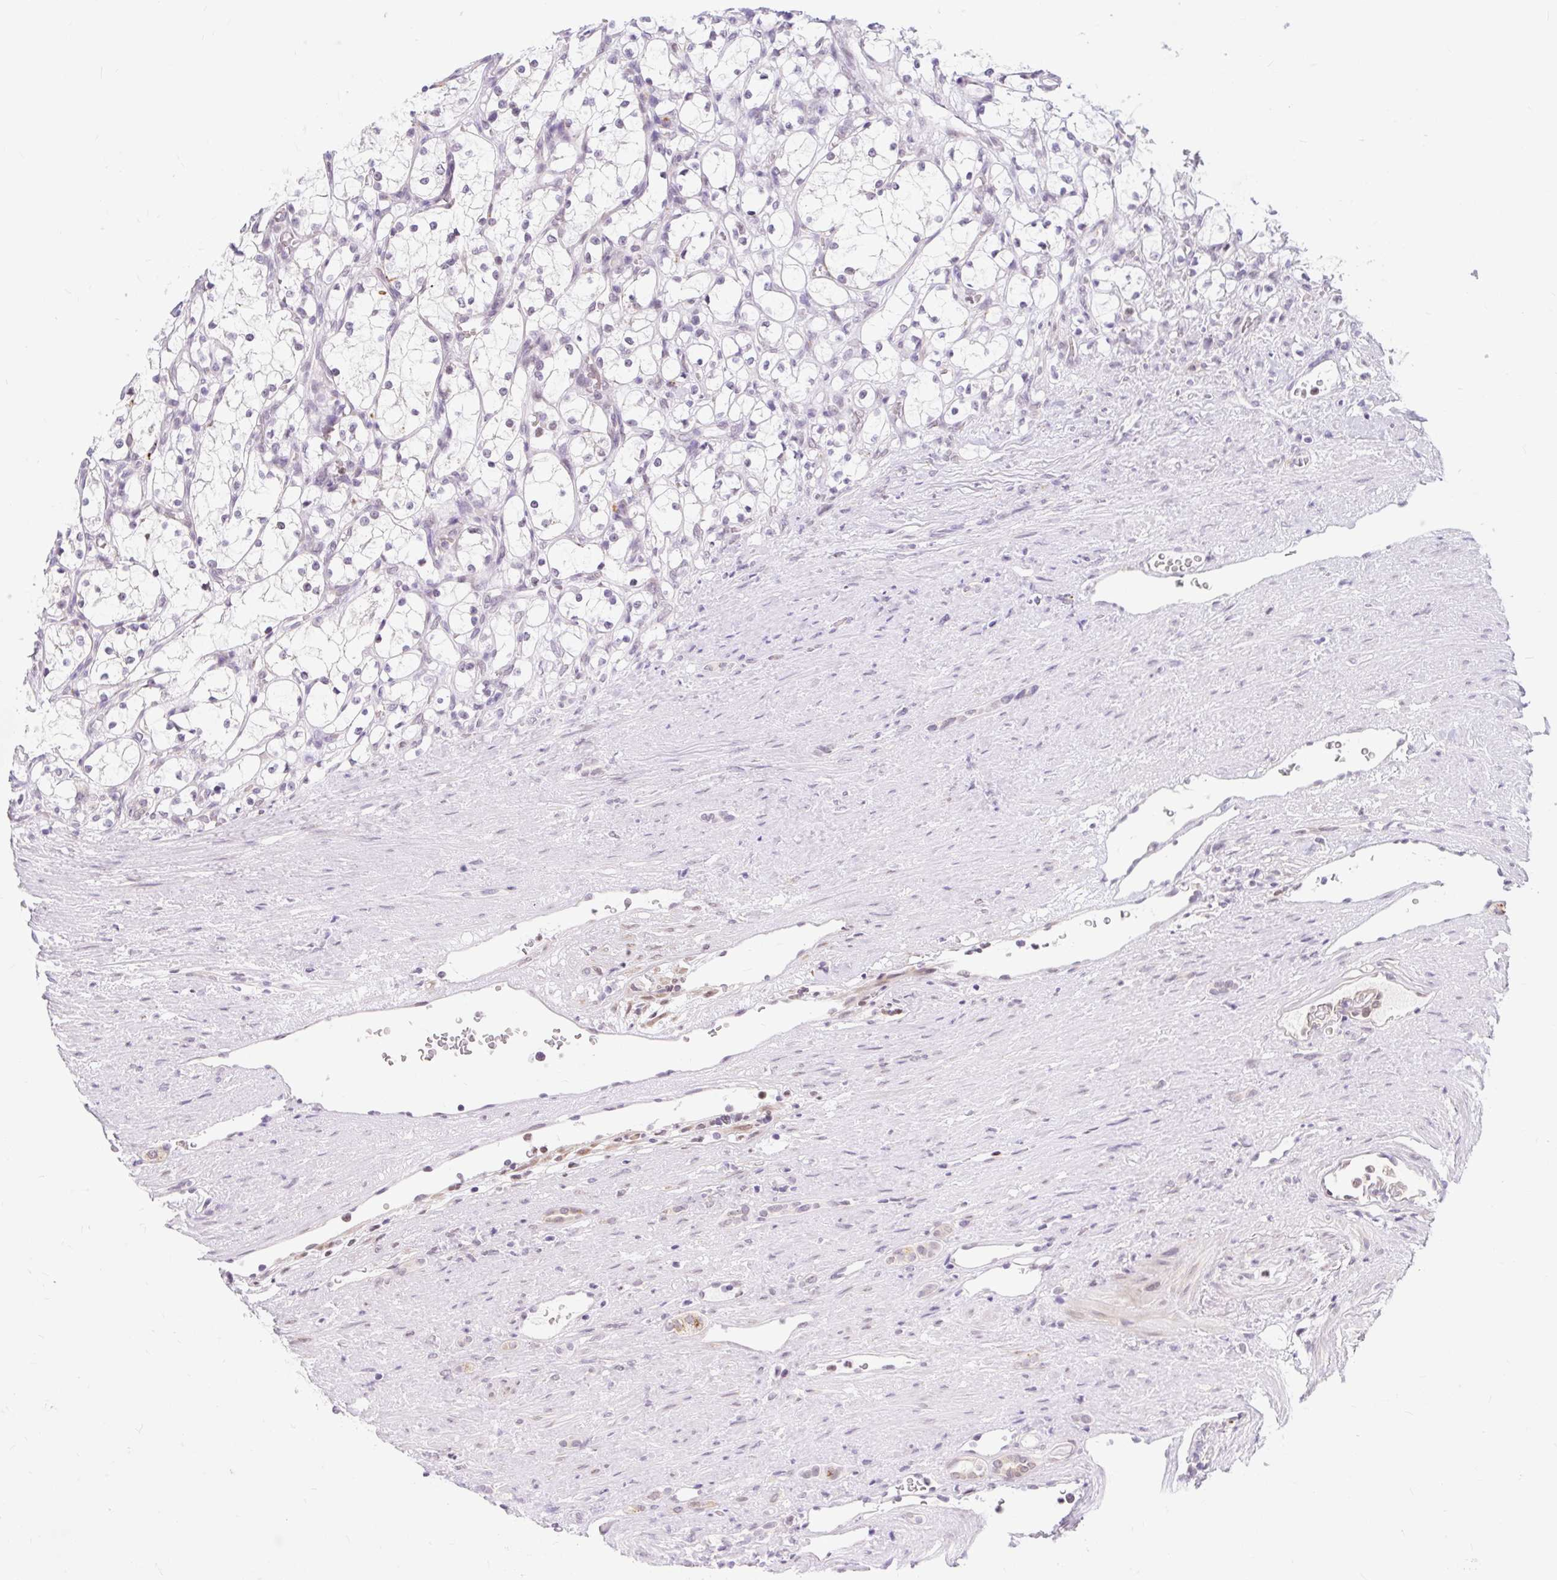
{"staining": {"intensity": "negative", "quantity": "none", "location": "none"}, "tissue": "renal cancer", "cell_type": "Tumor cells", "image_type": "cancer", "snomed": [{"axis": "morphology", "description": "Adenocarcinoma, NOS"}, {"axis": "topography", "description": "Kidney"}], "caption": "A high-resolution photomicrograph shows IHC staining of renal cancer (adenocarcinoma), which exhibits no significant staining in tumor cells. The staining is performed using DAB (3,3'-diaminobenzidine) brown chromogen with nuclei counter-stained in using hematoxylin.", "gene": "SRSF10", "patient": {"sex": "female", "age": 69}}